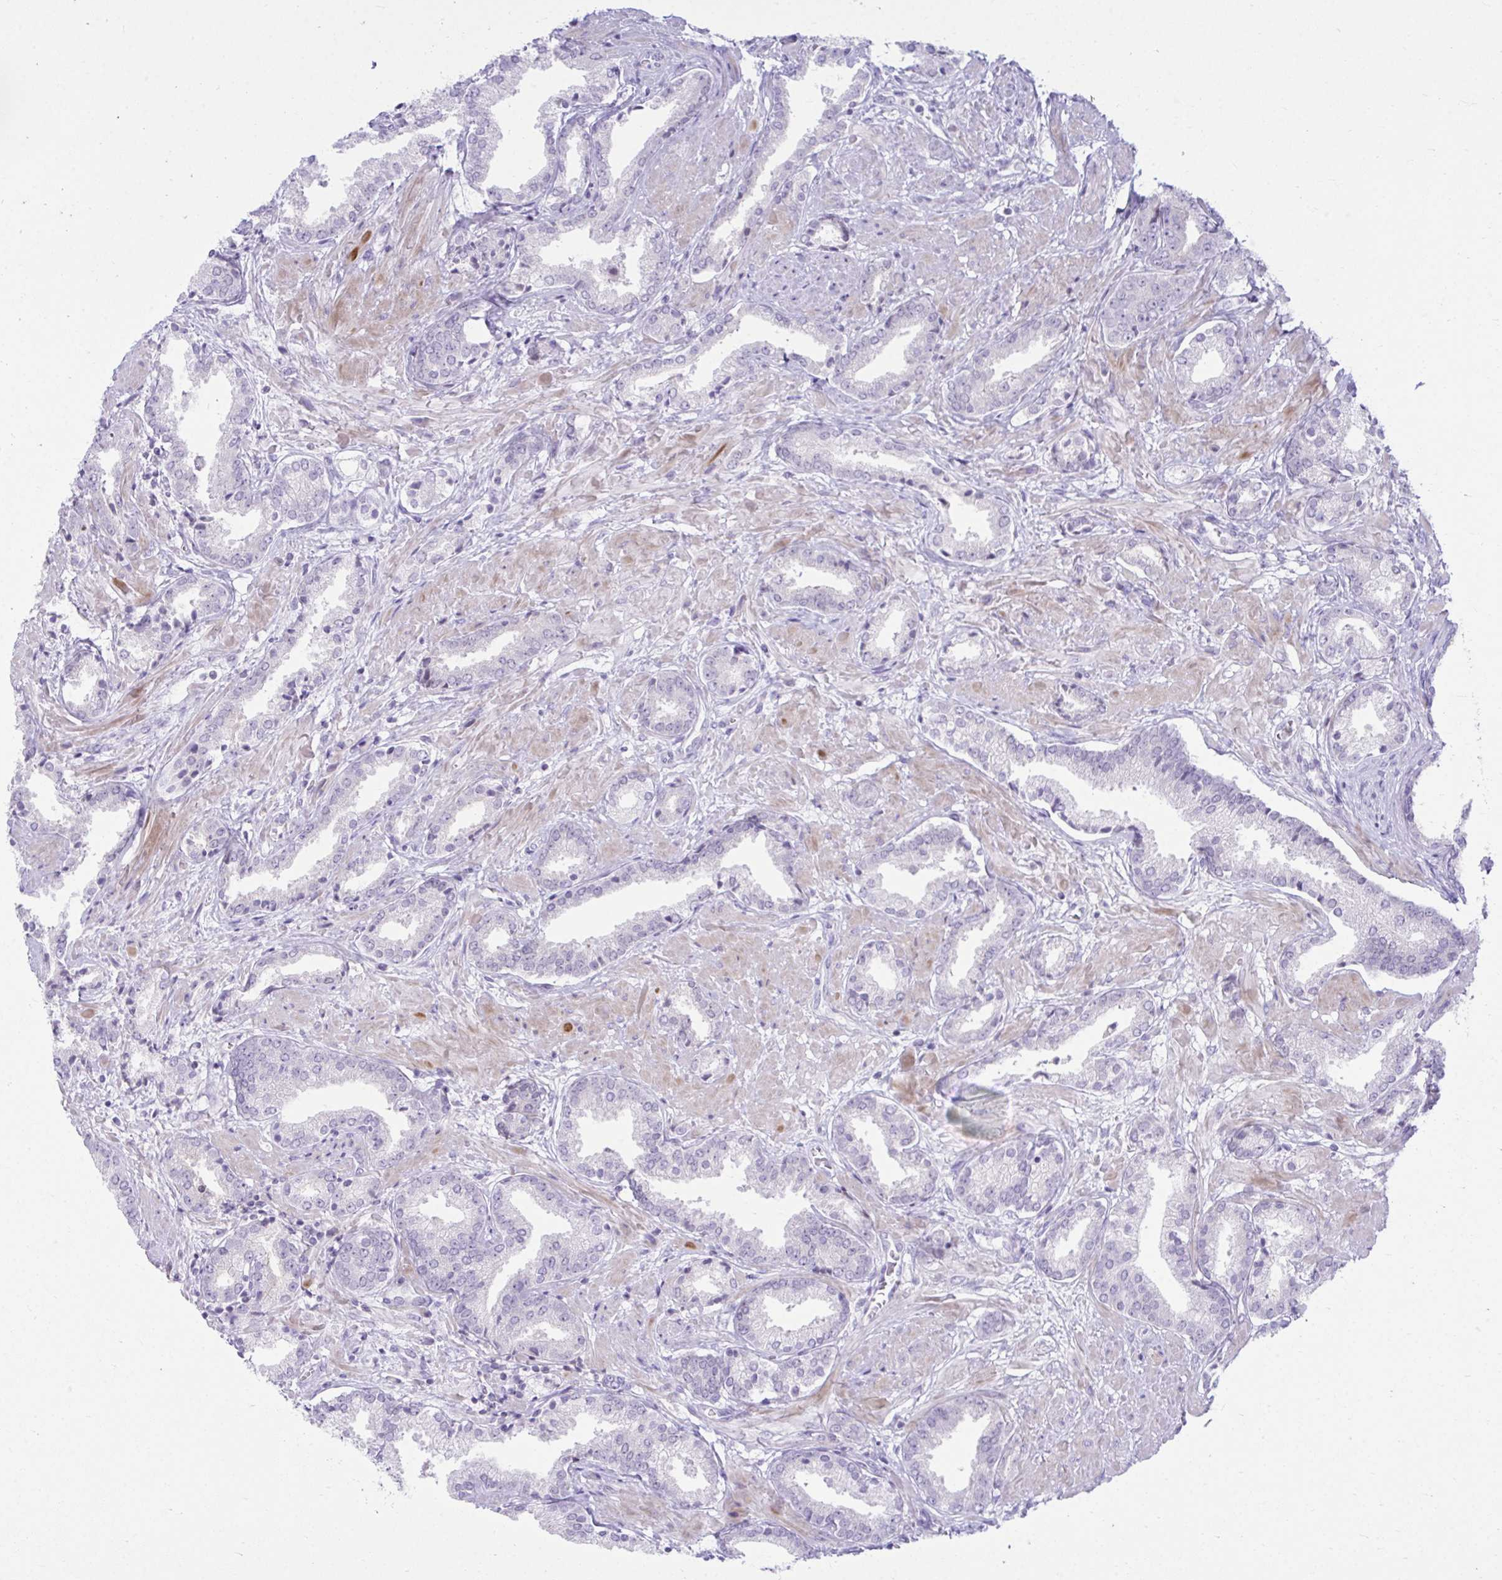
{"staining": {"intensity": "negative", "quantity": "none", "location": "none"}, "tissue": "prostate cancer", "cell_type": "Tumor cells", "image_type": "cancer", "snomed": [{"axis": "morphology", "description": "Adenocarcinoma, High grade"}, {"axis": "topography", "description": "Prostate"}], "caption": "IHC histopathology image of human prostate cancer (adenocarcinoma (high-grade)) stained for a protein (brown), which demonstrates no expression in tumor cells.", "gene": "OR7A5", "patient": {"sex": "male", "age": 56}}